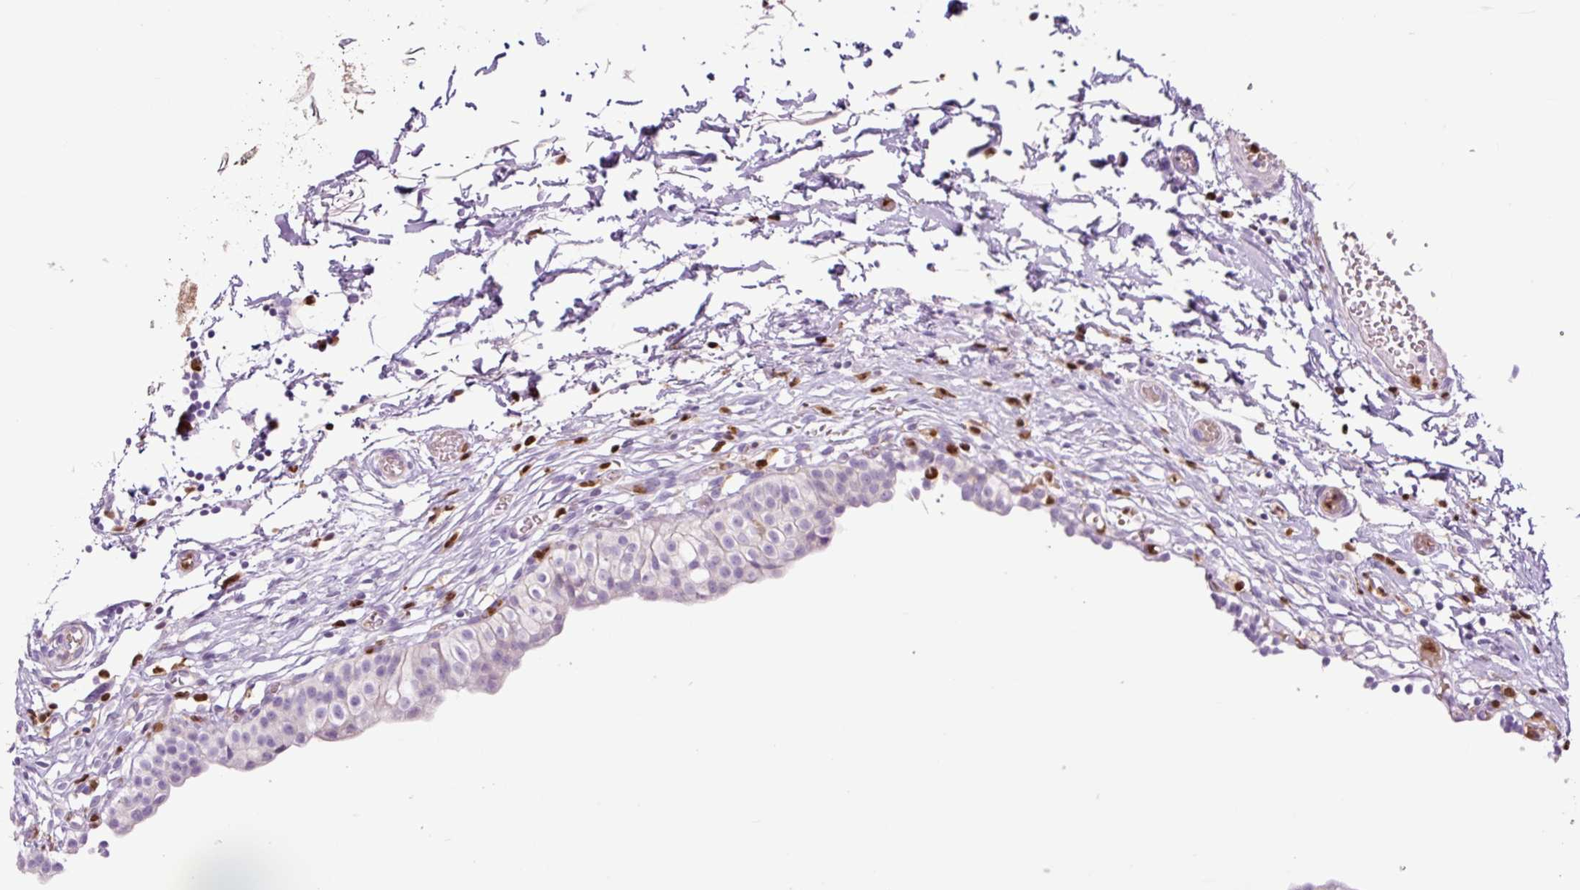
{"staining": {"intensity": "negative", "quantity": "none", "location": "none"}, "tissue": "urinary bladder", "cell_type": "Urothelial cells", "image_type": "normal", "snomed": [{"axis": "morphology", "description": "Normal tissue, NOS"}, {"axis": "topography", "description": "Urinary bladder"}, {"axis": "topography", "description": "Peripheral nerve tissue"}], "caption": "DAB immunohistochemical staining of normal urinary bladder displays no significant positivity in urothelial cells. (Brightfield microscopy of DAB (3,3'-diaminobenzidine) immunohistochemistry at high magnification).", "gene": "SPI1", "patient": {"sex": "male", "age": 55}}